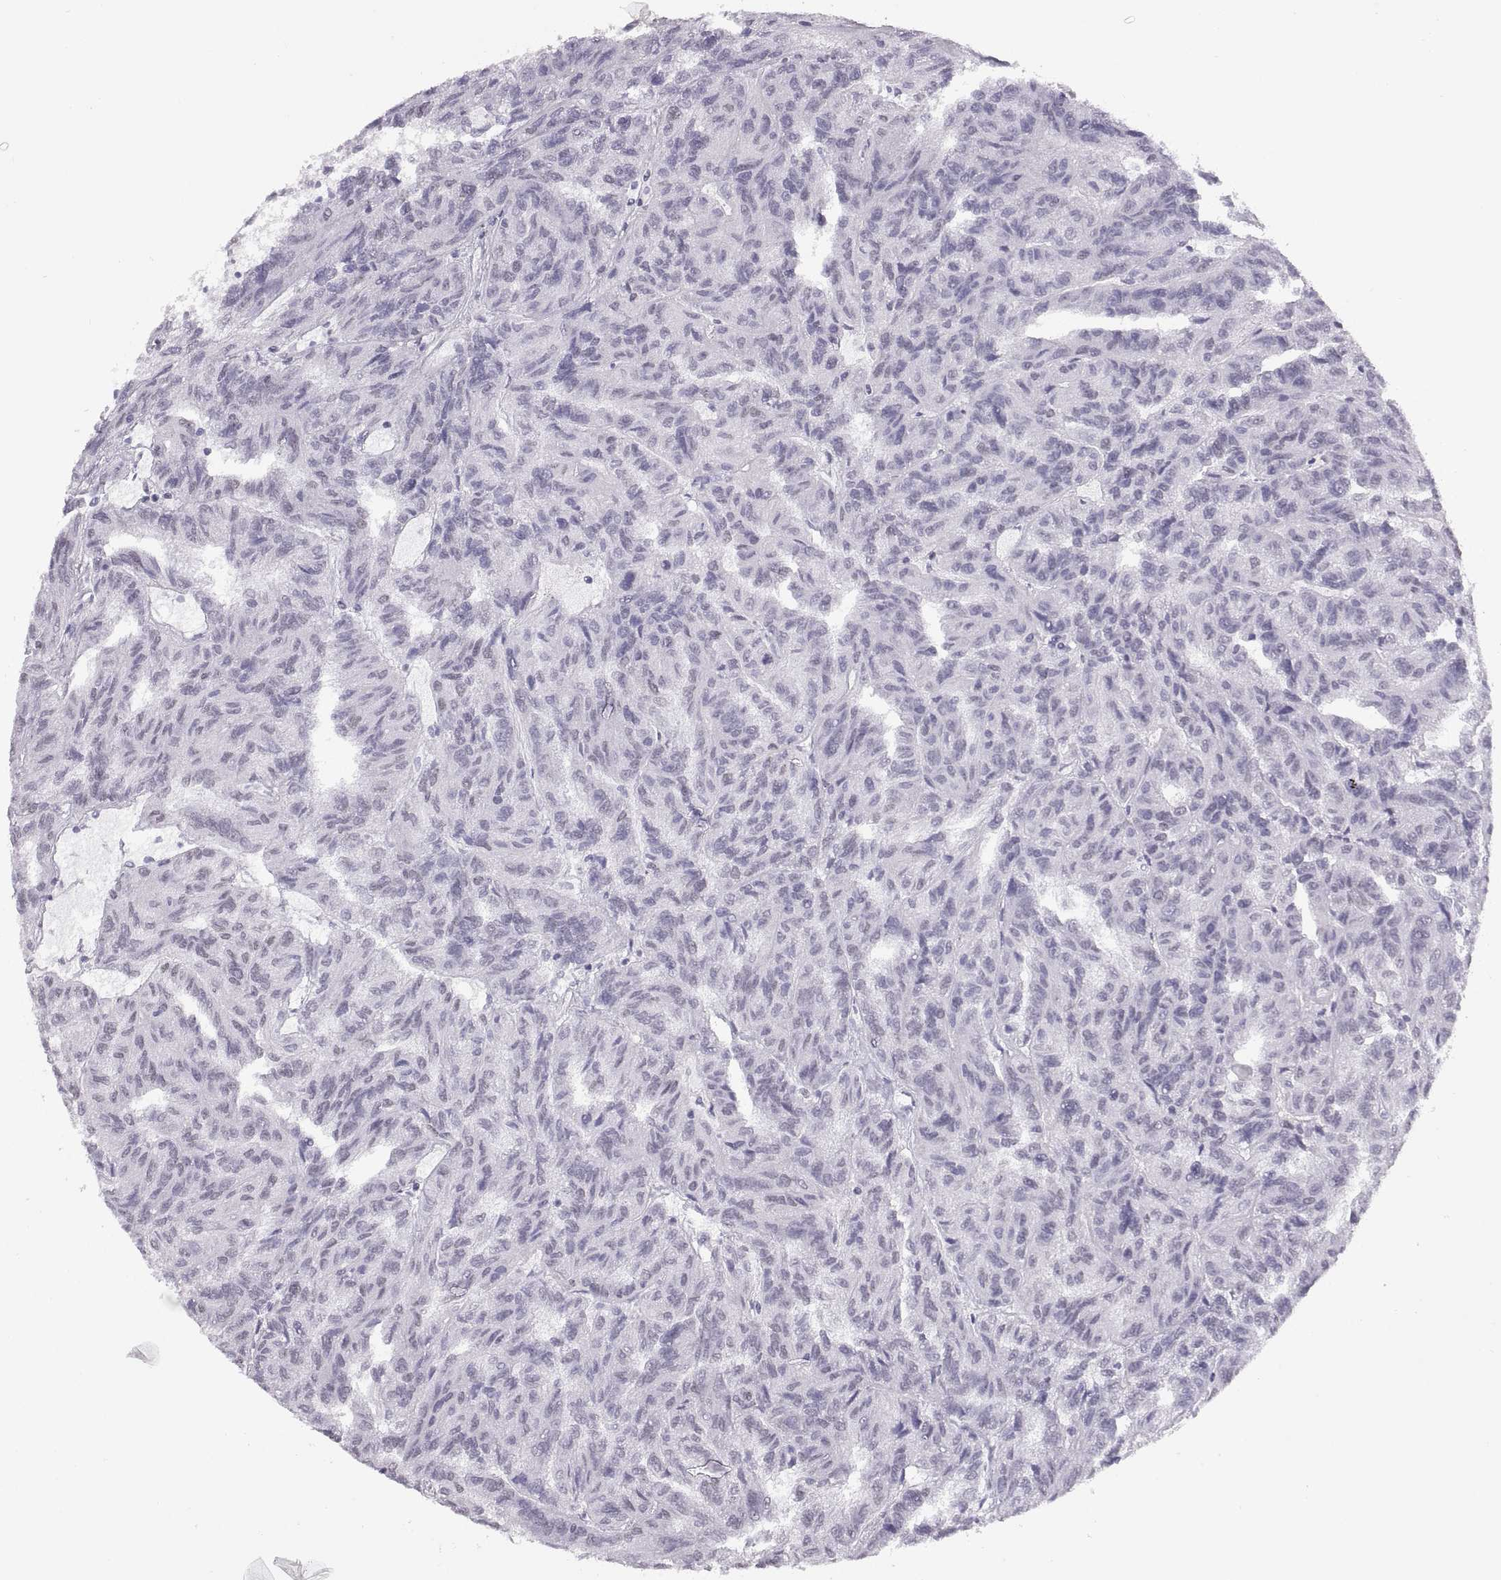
{"staining": {"intensity": "negative", "quantity": "none", "location": "none"}, "tissue": "renal cancer", "cell_type": "Tumor cells", "image_type": "cancer", "snomed": [{"axis": "morphology", "description": "Adenocarcinoma, NOS"}, {"axis": "topography", "description": "Kidney"}], "caption": "Immunohistochemistry (IHC) histopathology image of human renal adenocarcinoma stained for a protein (brown), which exhibits no expression in tumor cells.", "gene": "CARTPT", "patient": {"sex": "male", "age": 79}}